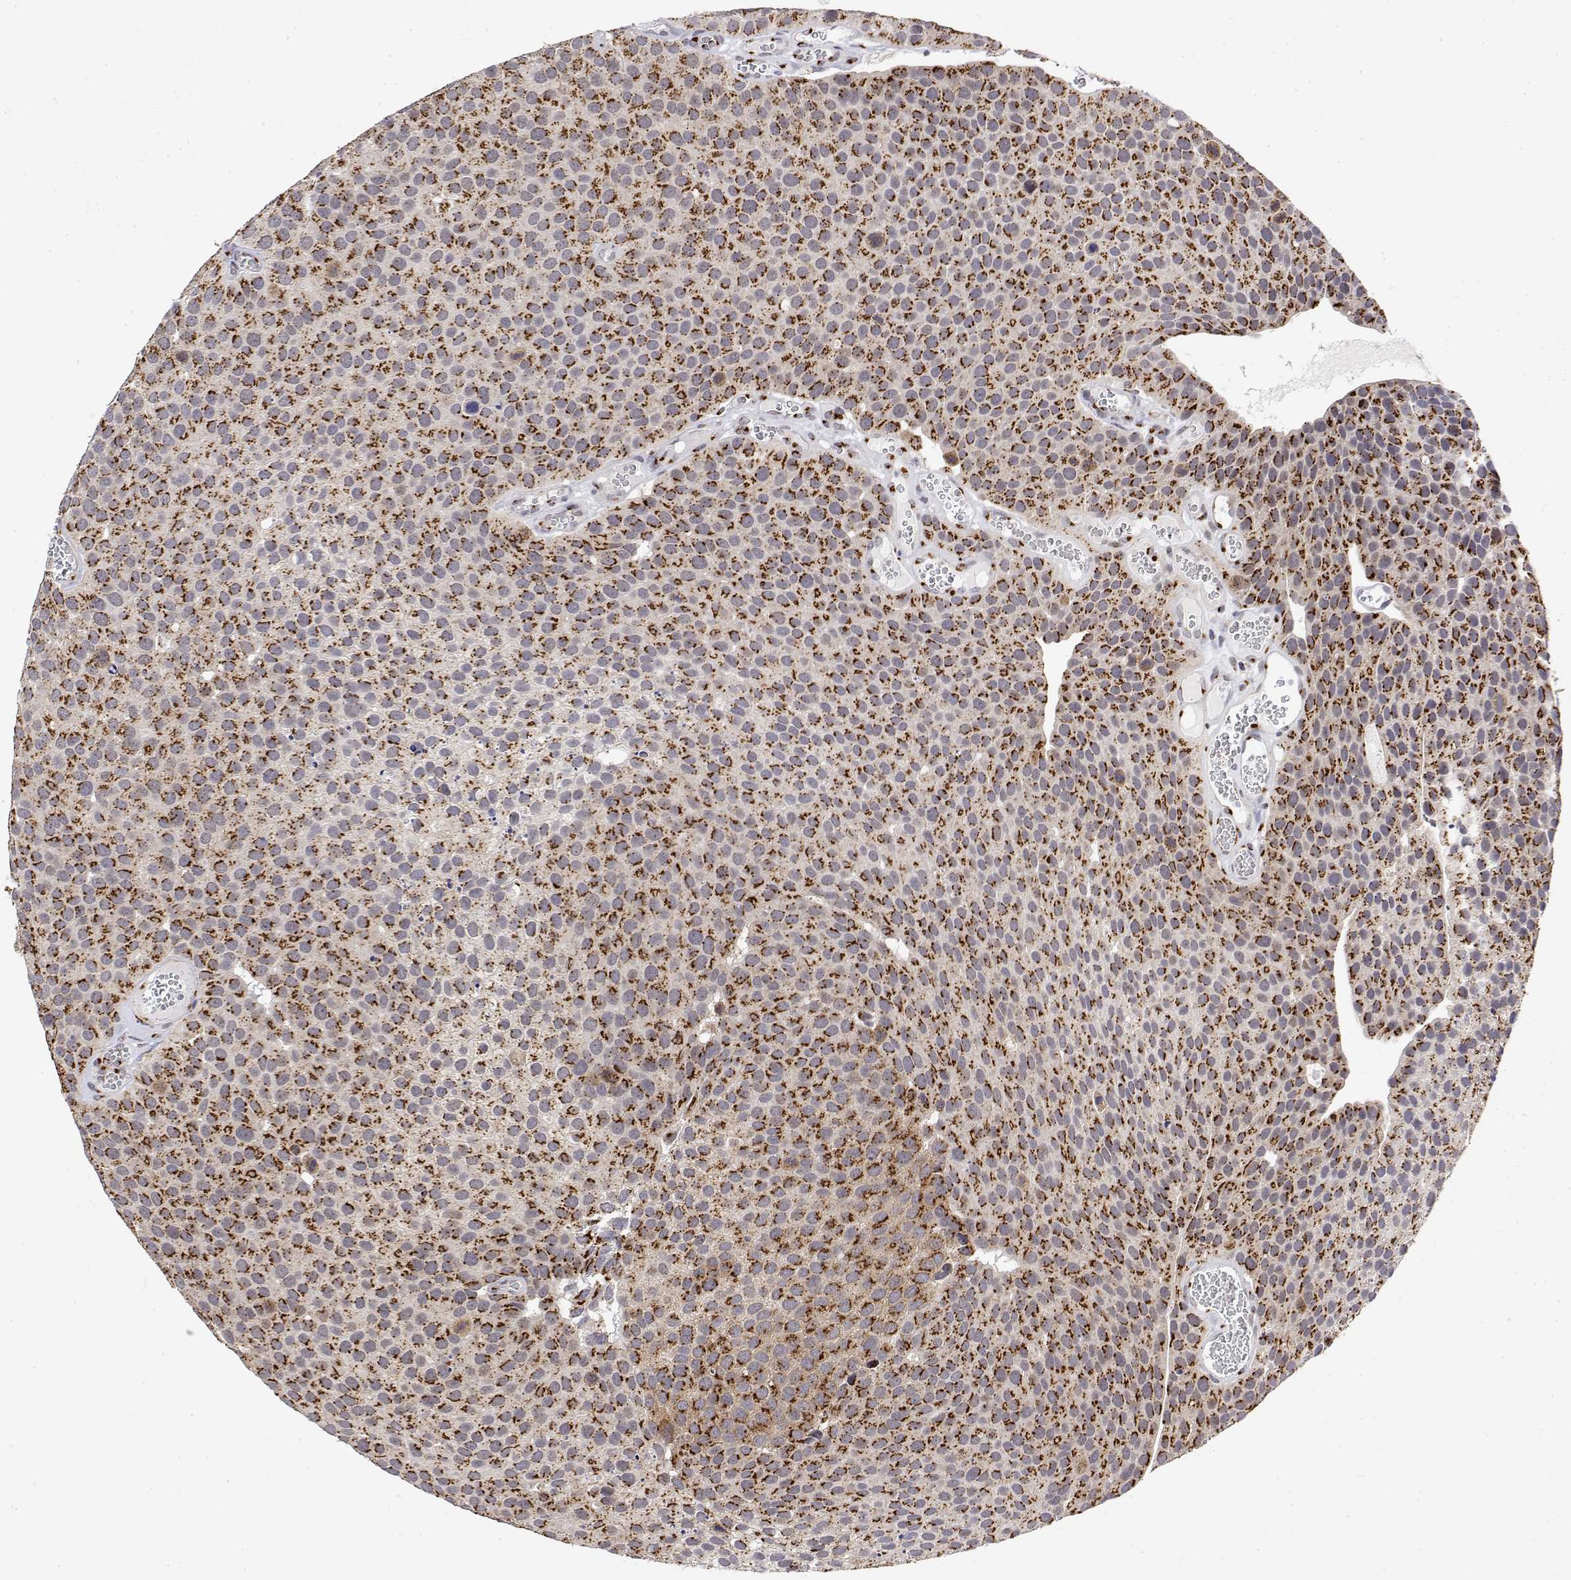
{"staining": {"intensity": "strong", "quantity": ">75%", "location": "cytoplasmic/membranous"}, "tissue": "urothelial cancer", "cell_type": "Tumor cells", "image_type": "cancer", "snomed": [{"axis": "morphology", "description": "Urothelial carcinoma, Low grade"}, {"axis": "topography", "description": "Urinary bladder"}], "caption": "Immunohistochemistry of human urothelial carcinoma (low-grade) shows high levels of strong cytoplasmic/membranous staining in approximately >75% of tumor cells. The staining is performed using DAB brown chromogen to label protein expression. The nuclei are counter-stained blue using hematoxylin.", "gene": "YIPF3", "patient": {"sex": "female", "age": 69}}